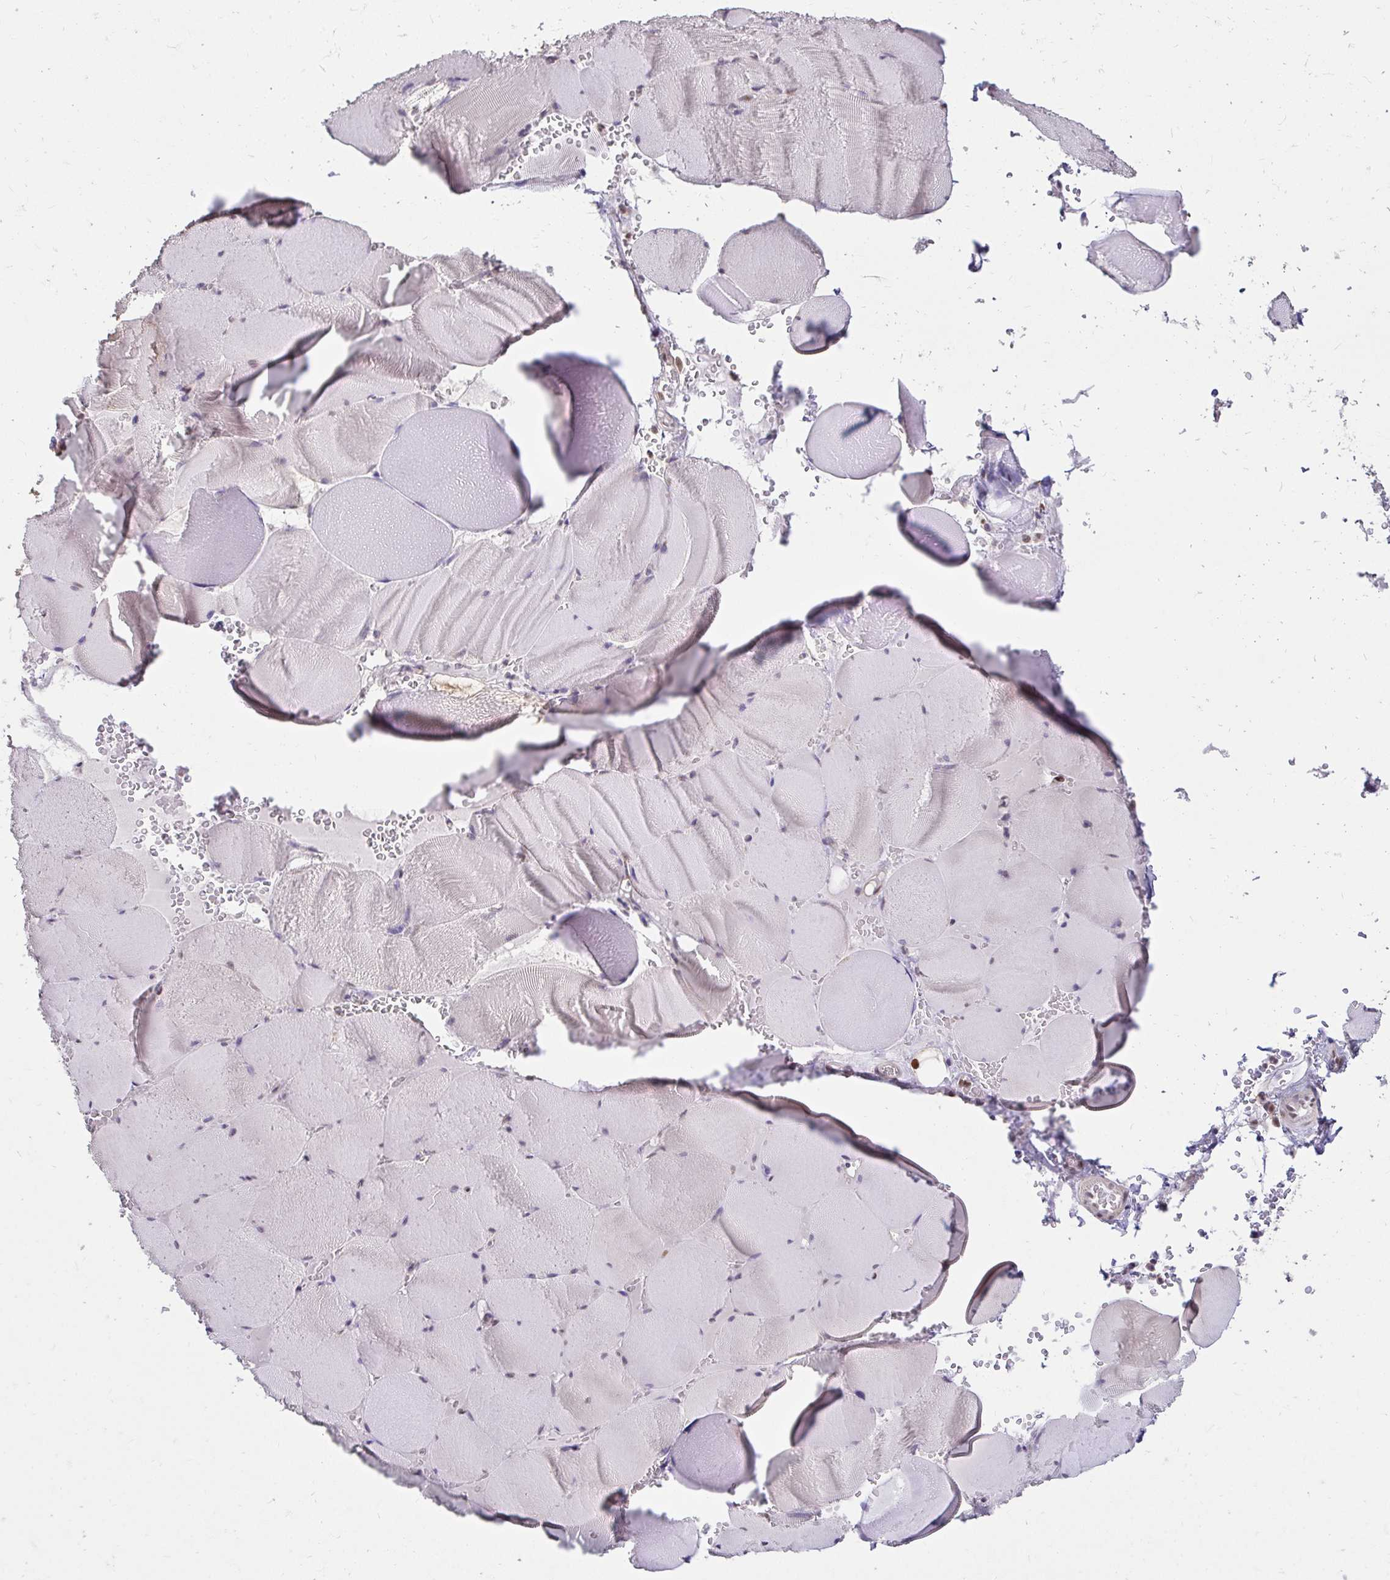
{"staining": {"intensity": "negative", "quantity": "none", "location": "none"}, "tissue": "skeletal muscle", "cell_type": "Myocytes", "image_type": "normal", "snomed": [{"axis": "morphology", "description": "Normal tissue, NOS"}, {"axis": "topography", "description": "Skeletal muscle"}, {"axis": "topography", "description": "Head-Neck"}], "caption": "Myocytes show no significant protein expression in unremarkable skeletal muscle.", "gene": "RIMS4", "patient": {"sex": "male", "age": 66}}